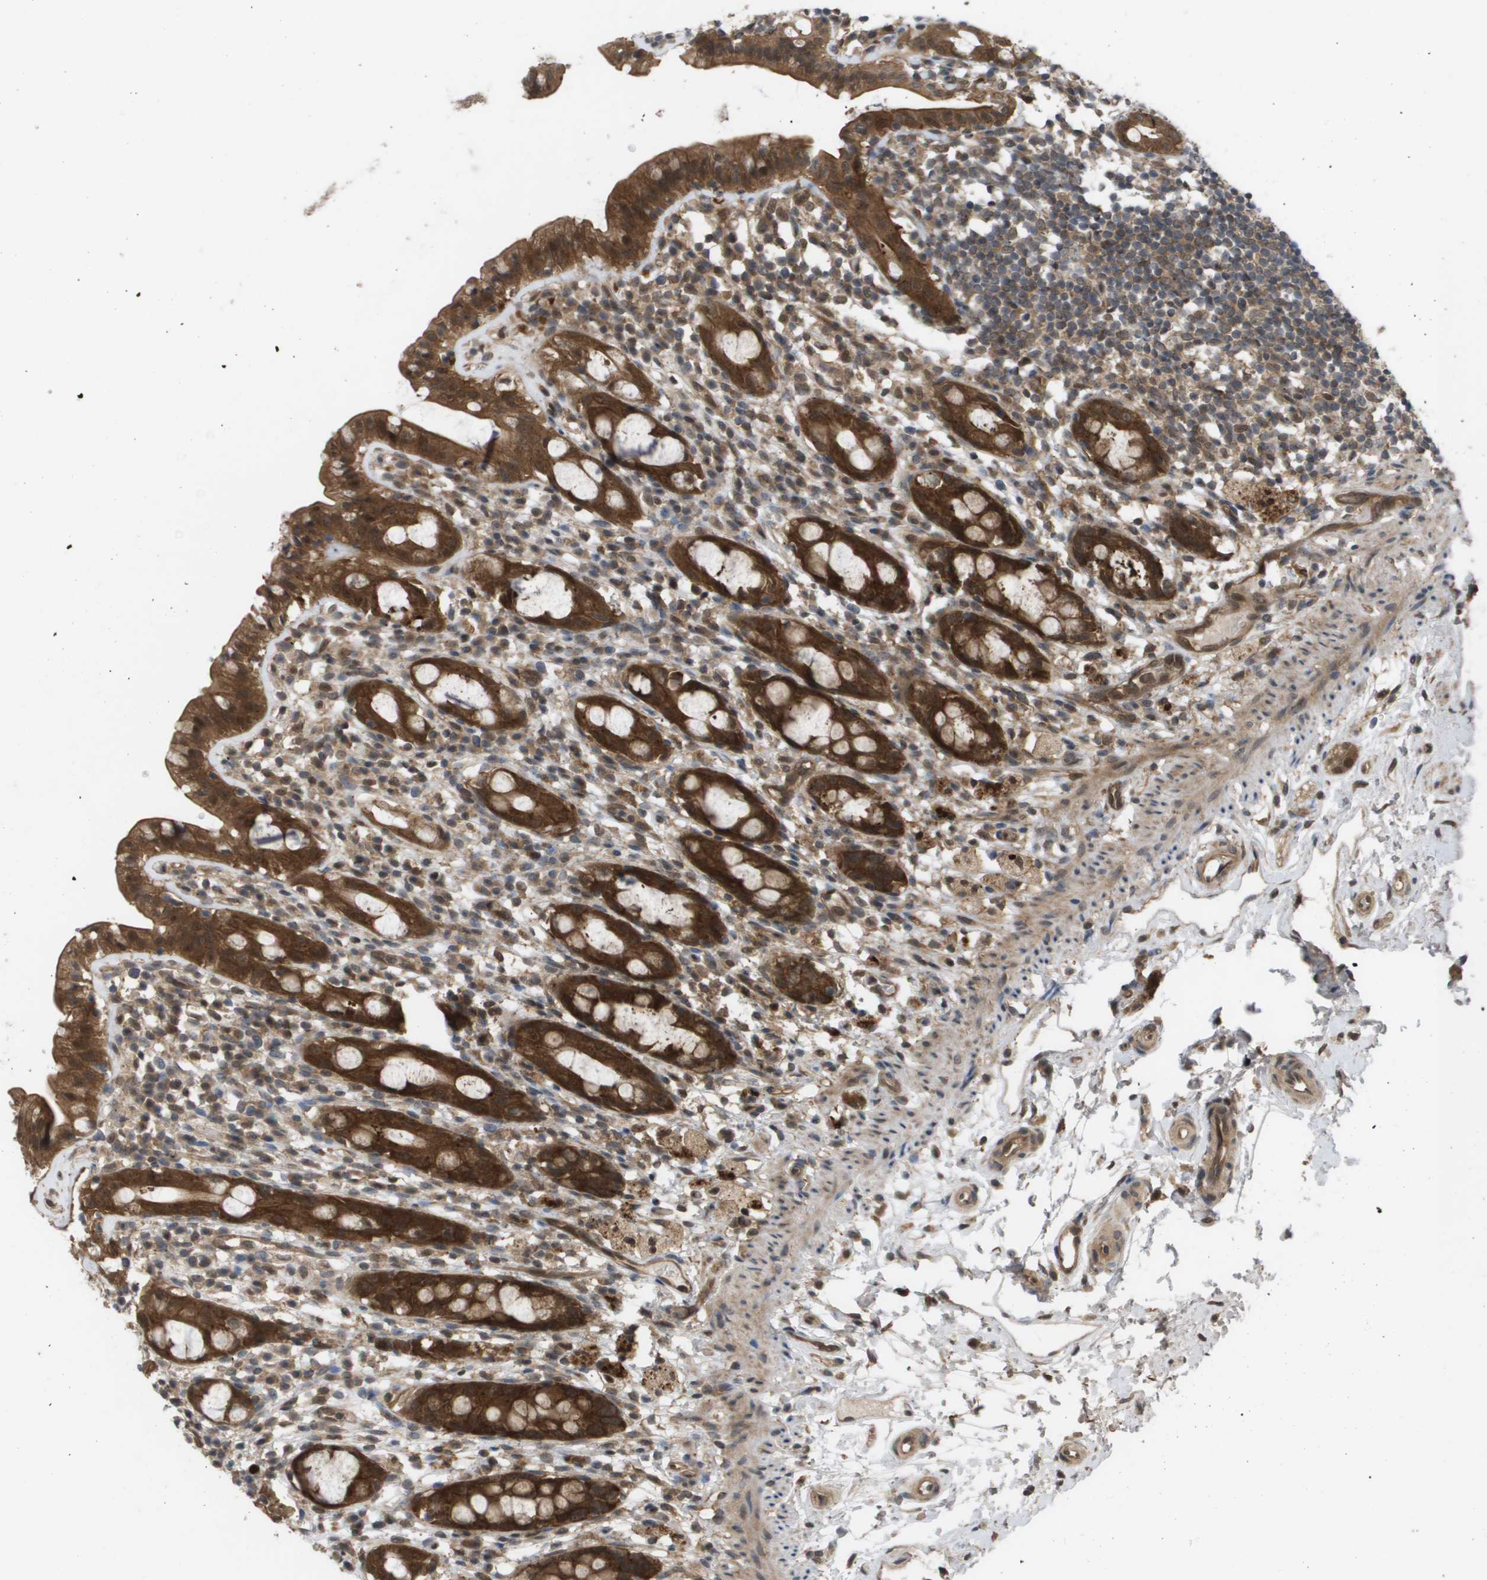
{"staining": {"intensity": "strong", "quantity": ">75%", "location": "cytoplasmic/membranous,nuclear"}, "tissue": "rectum", "cell_type": "Glandular cells", "image_type": "normal", "snomed": [{"axis": "morphology", "description": "Normal tissue, NOS"}, {"axis": "topography", "description": "Rectum"}], "caption": "Immunohistochemistry (IHC) micrograph of normal rectum: rectum stained using IHC shows high levels of strong protein expression localized specifically in the cytoplasmic/membranous,nuclear of glandular cells, appearing as a cytoplasmic/membranous,nuclear brown color.", "gene": "CTPS2", "patient": {"sex": "male", "age": 44}}